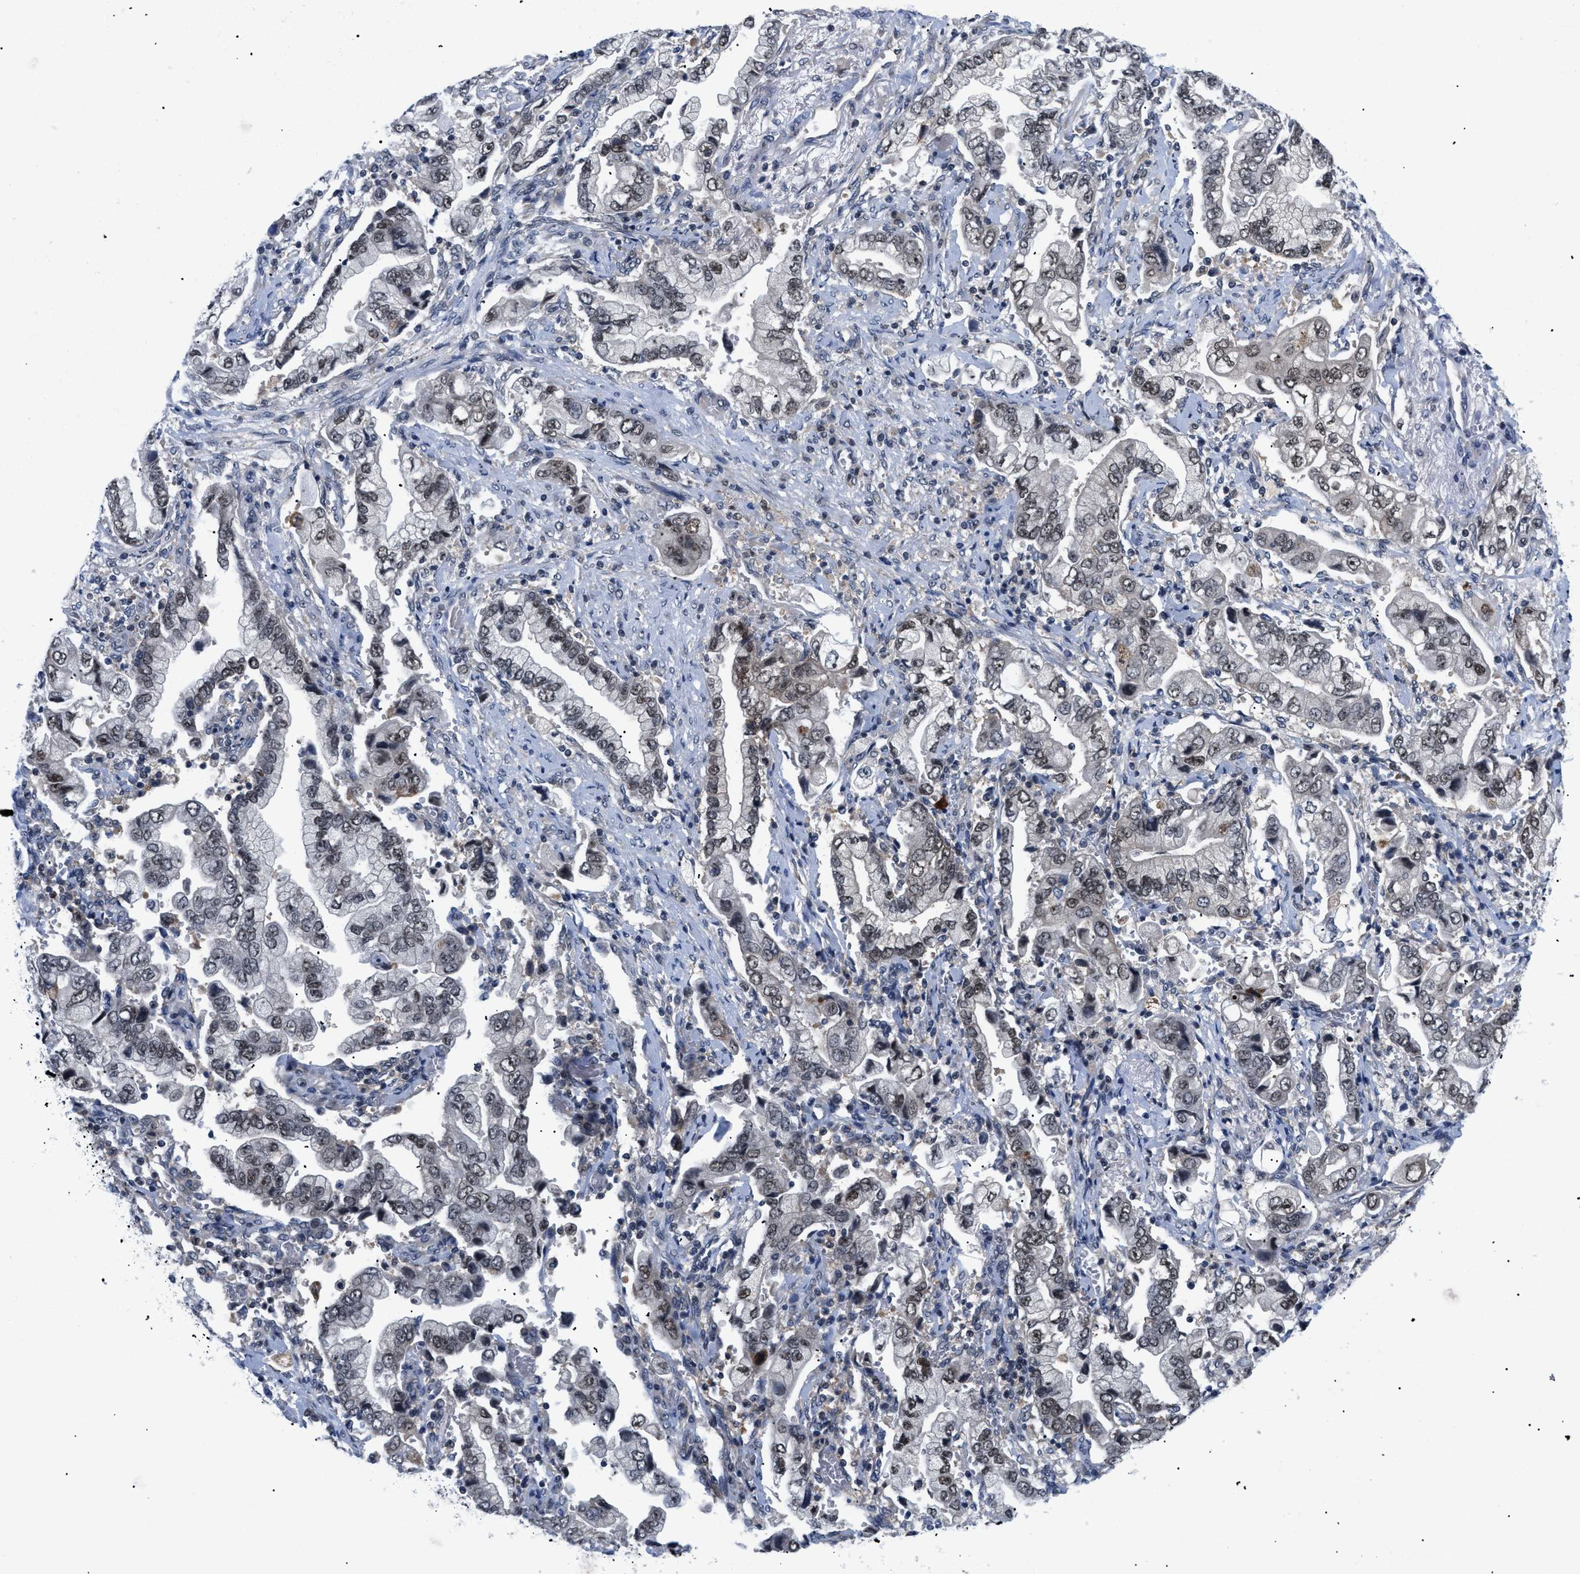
{"staining": {"intensity": "weak", "quantity": "25%-75%", "location": "nuclear"}, "tissue": "stomach cancer", "cell_type": "Tumor cells", "image_type": "cancer", "snomed": [{"axis": "morphology", "description": "Normal tissue, NOS"}, {"axis": "morphology", "description": "Adenocarcinoma, NOS"}, {"axis": "topography", "description": "Stomach"}], "caption": "There is low levels of weak nuclear expression in tumor cells of stomach cancer, as demonstrated by immunohistochemical staining (brown color).", "gene": "PITHD1", "patient": {"sex": "male", "age": 62}}